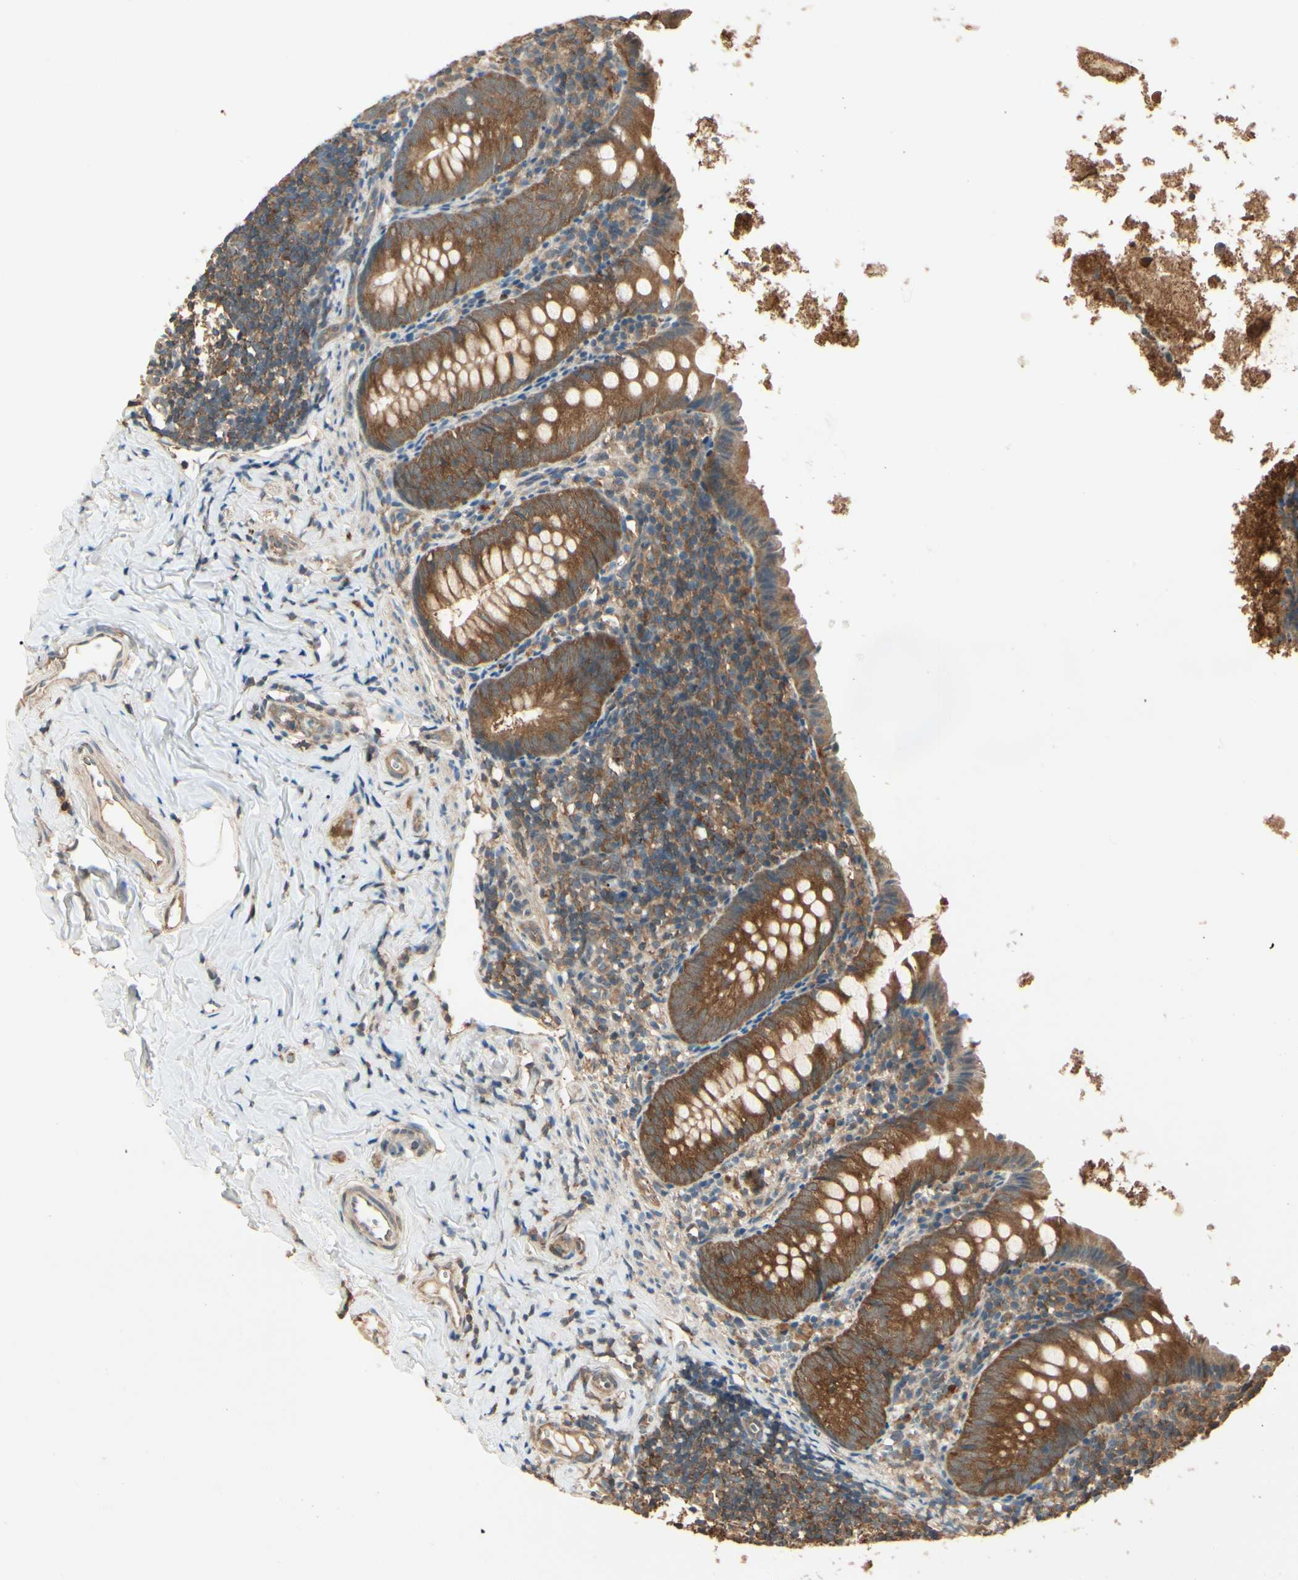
{"staining": {"intensity": "strong", "quantity": ">75%", "location": "cytoplasmic/membranous"}, "tissue": "appendix", "cell_type": "Glandular cells", "image_type": "normal", "snomed": [{"axis": "morphology", "description": "Normal tissue, NOS"}, {"axis": "topography", "description": "Appendix"}], "caption": "Protein expression analysis of unremarkable appendix demonstrates strong cytoplasmic/membranous expression in approximately >75% of glandular cells.", "gene": "CCT7", "patient": {"sex": "female", "age": 10}}